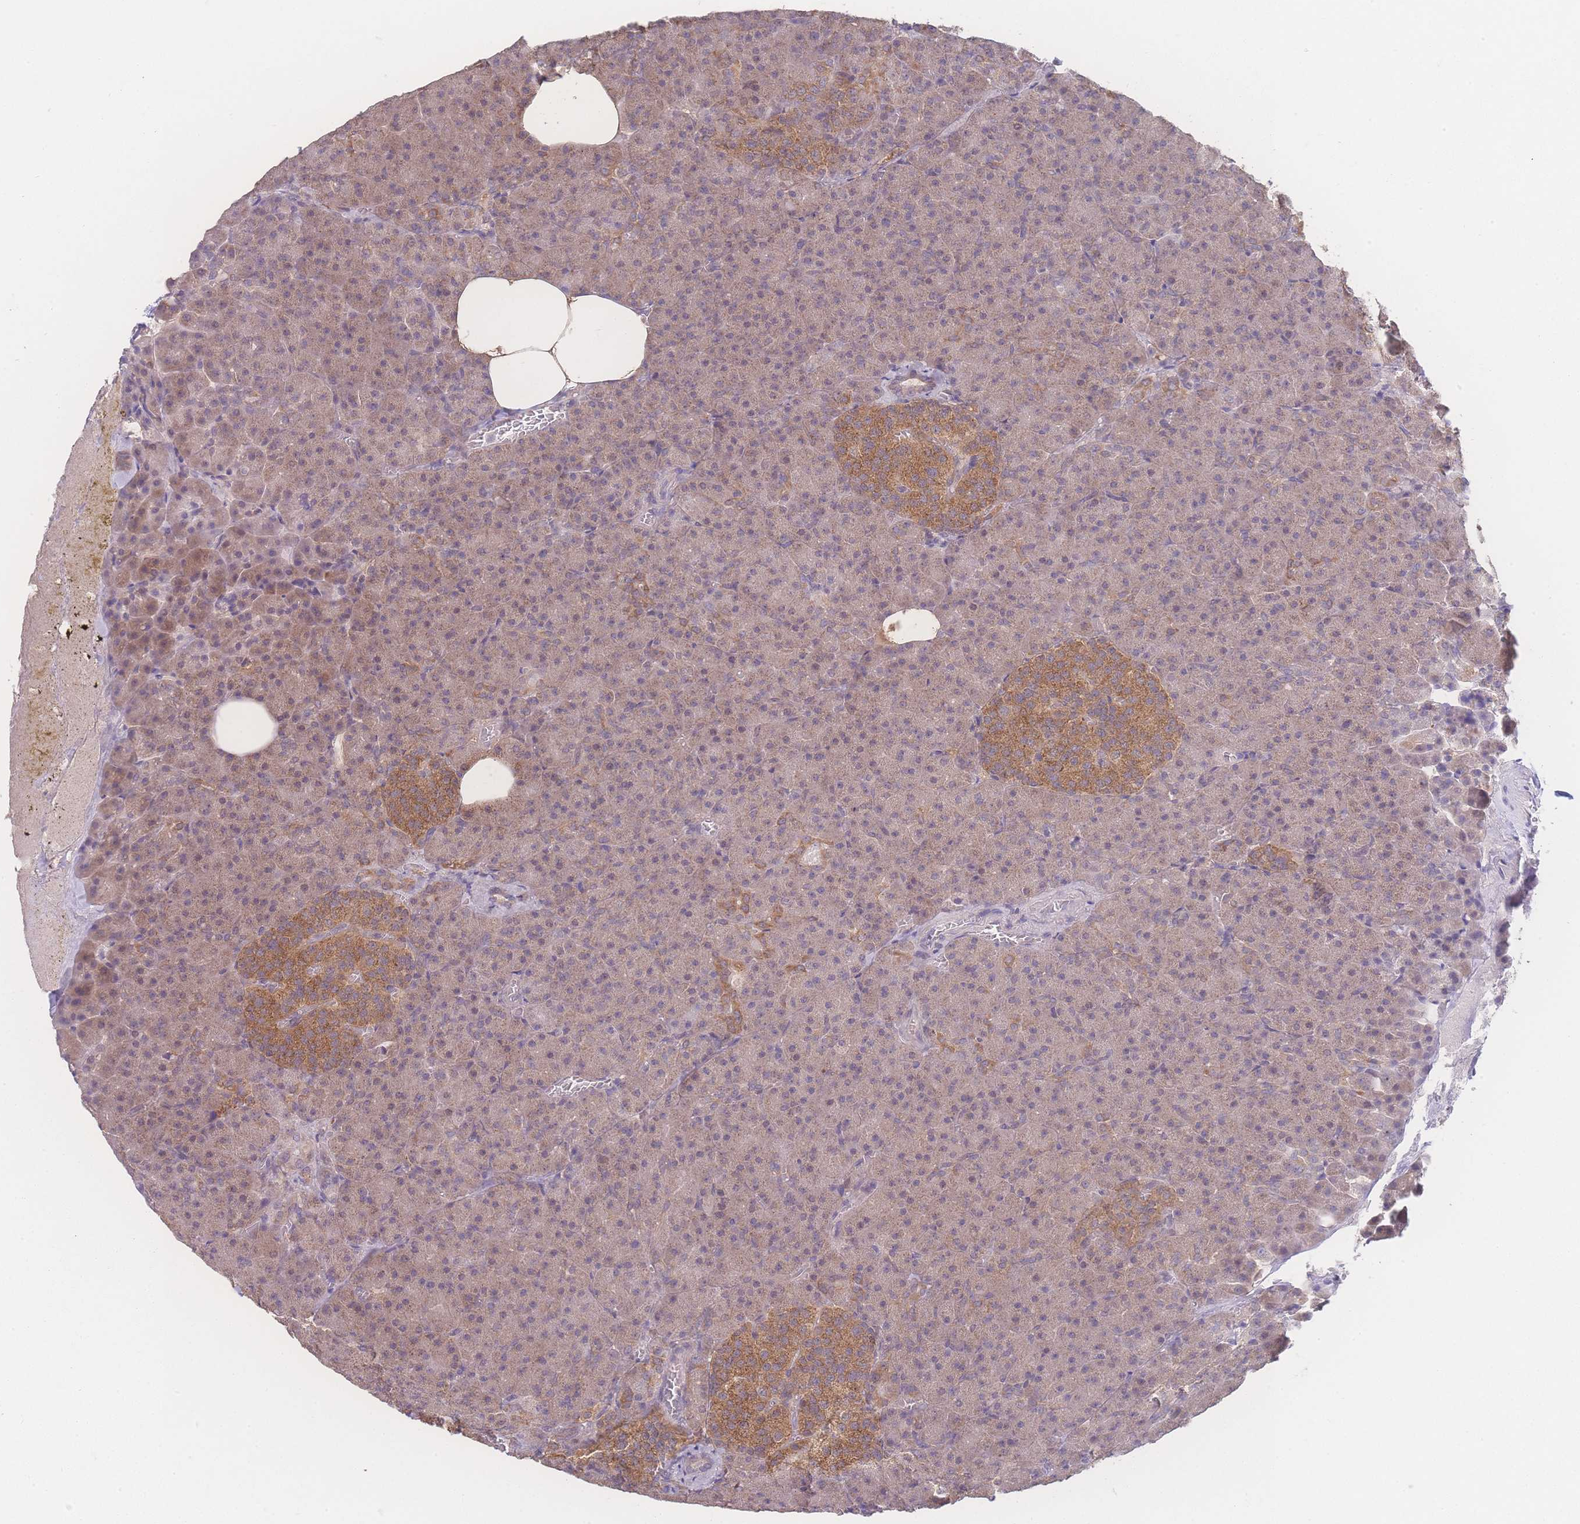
{"staining": {"intensity": "weak", "quantity": ">75%", "location": "cytoplasmic/membranous"}, "tissue": "pancreas", "cell_type": "Exocrine glandular cells", "image_type": "normal", "snomed": [{"axis": "morphology", "description": "Normal tissue, NOS"}, {"axis": "topography", "description": "Pancreas"}], "caption": "Protein positivity by IHC demonstrates weak cytoplasmic/membranous positivity in about >75% of exocrine glandular cells in benign pancreas.", "gene": "GIPR", "patient": {"sex": "female", "age": 74}}